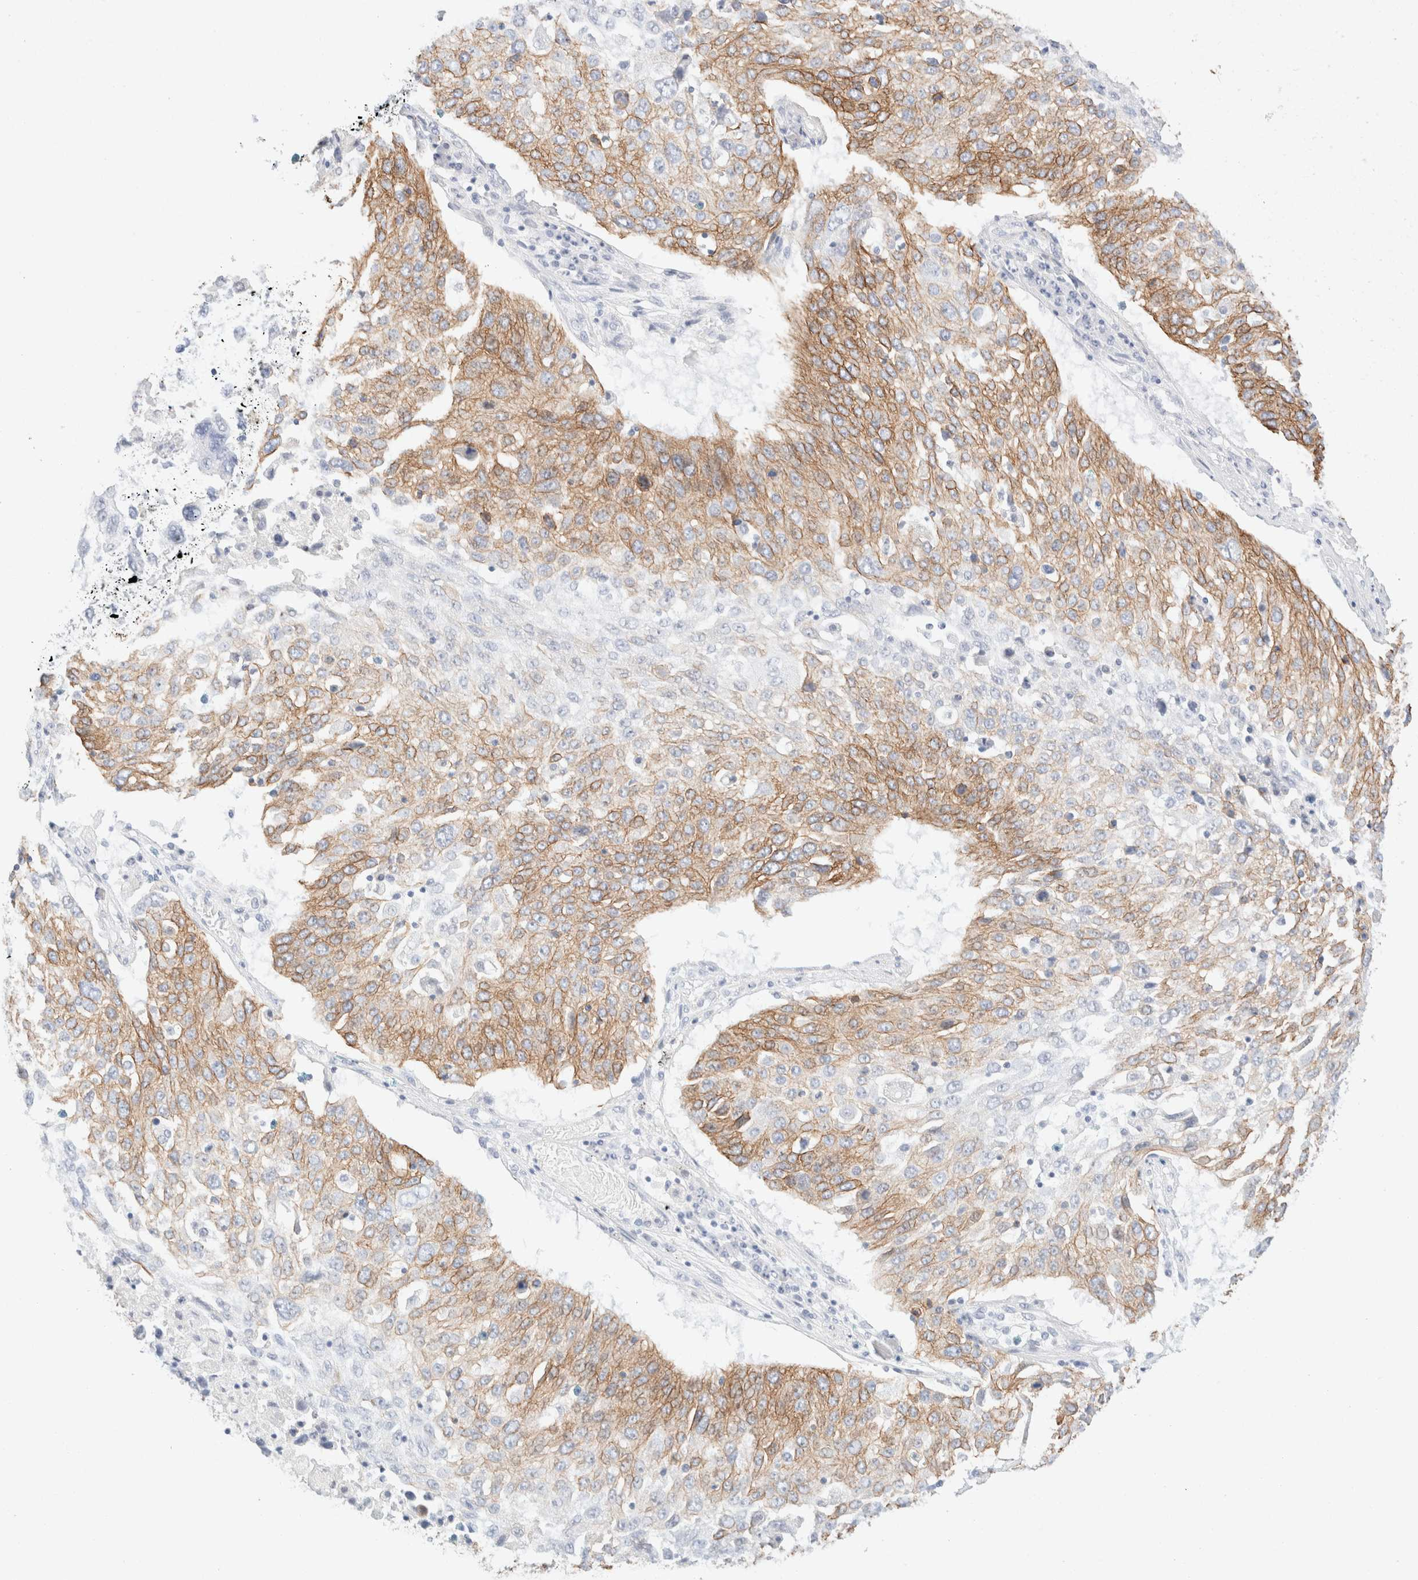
{"staining": {"intensity": "moderate", "quantity": "25%-75%", "location": "cytoplasmic/membranous"}, "tissue": "lung cancer", "cell_type": "Tumor cells", "image_type": "cancer", "snomed": [{"axis": "morphology", "description": "Squamous cell carcinoma, NOS"}, {"axis": "topography", "description": "Lung"}], "caption": "IHC image of squamous cell carcinoma (lung) stained for a protein (brown), which reveals medium levels of moderate cytoplasmic/membranous staining in approximately 25%-75% of tumor cells.", "gene": "KRT15", "patient": {"sex": "male", "age": 65}}